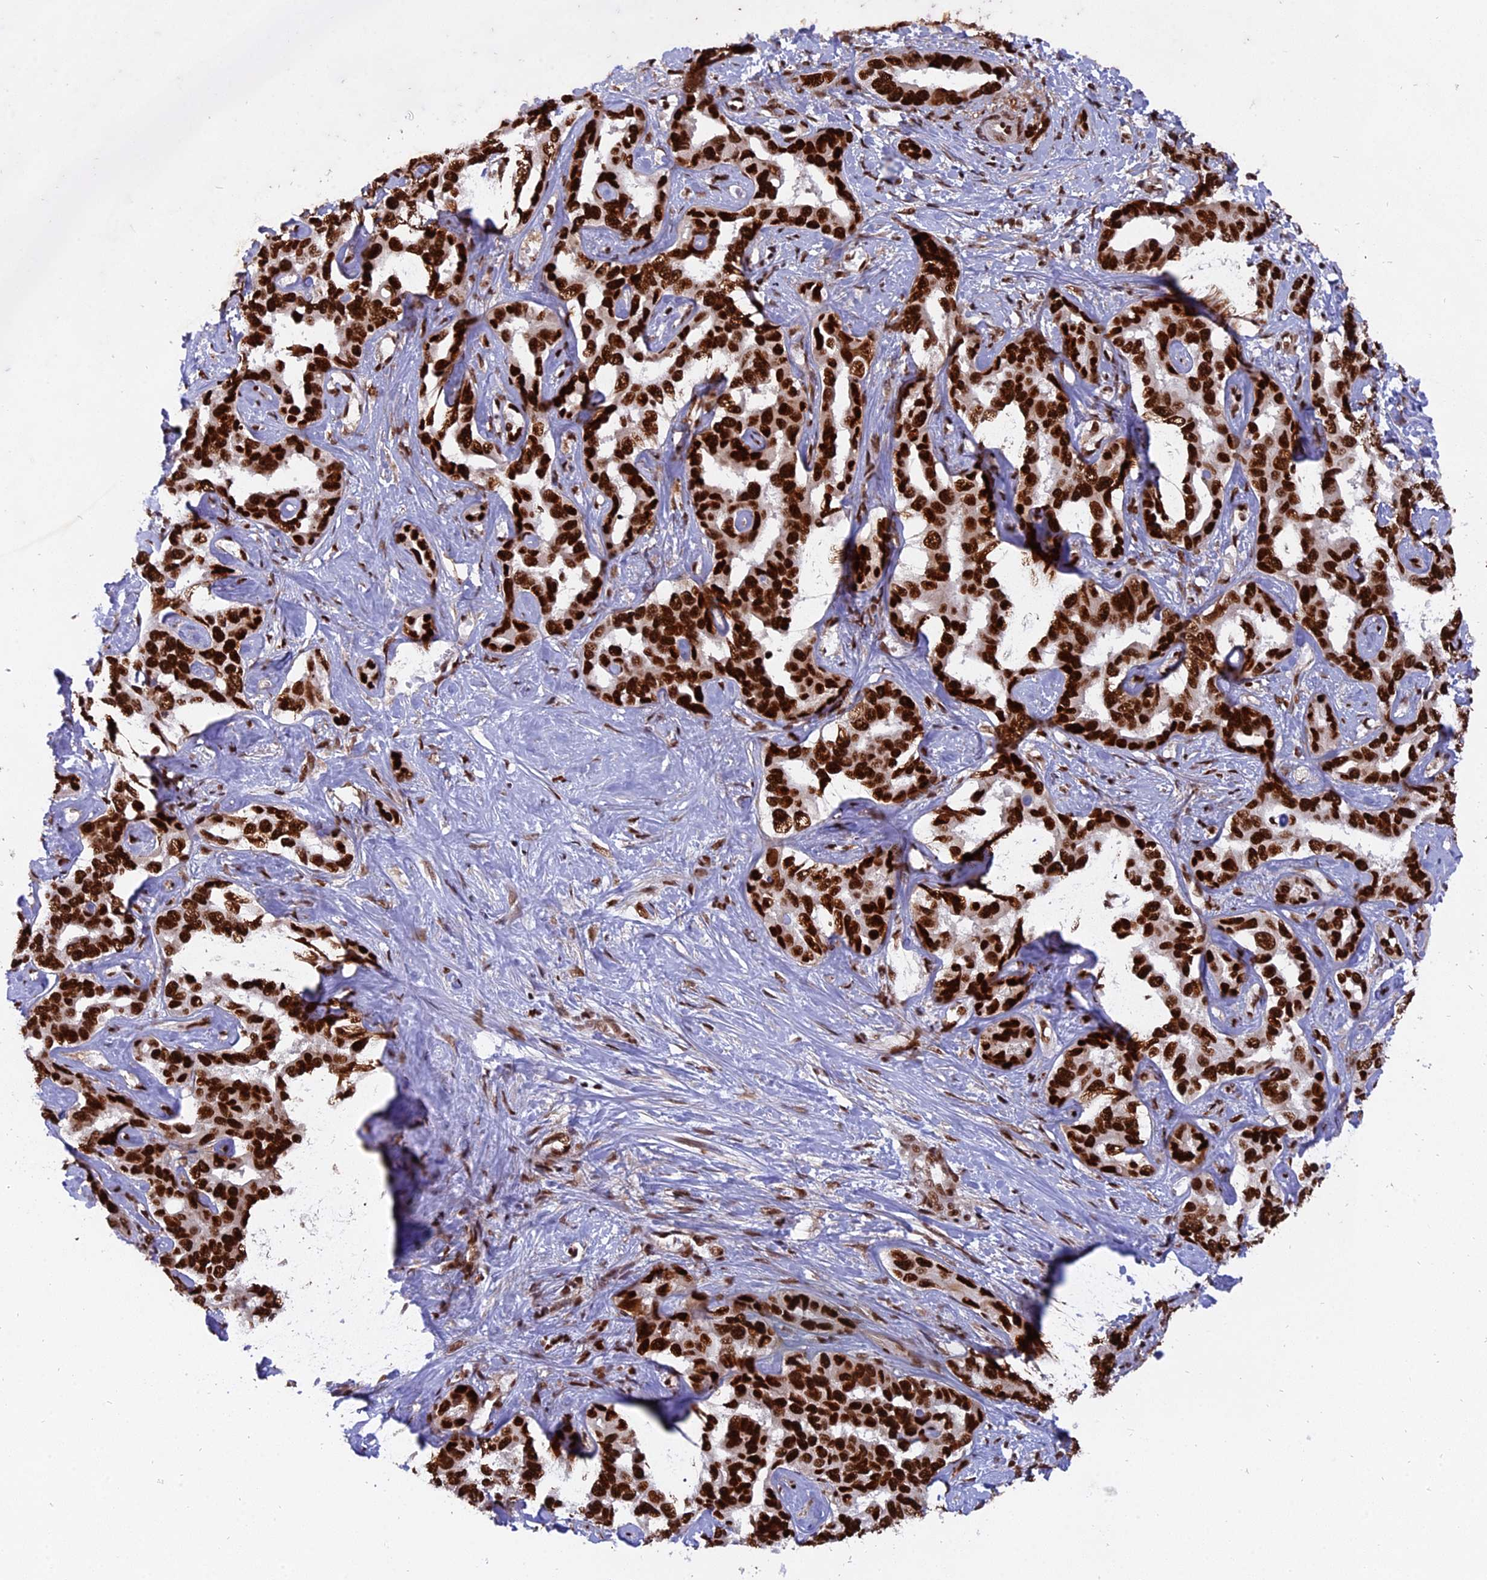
{"staining": {"intensity": "strong", "quantity": ">75%", "location": "nuclear"}, "tissue": "liver cancer", "cell_type": "Tumor cells", "image_type": "cancer", "snomed": [{"axis": "morphology", "description": "Cholangiocarcinoma"}, {"axis": "topography", "description": "Liver"}], "caption": "Protein analysis of cholangiocarcinoma (liver) tissue reveals strong nuclear expression in approximately >75% of tumor cells.", "gene": "RAMAC", "patient": {"sex": "male", "age": 59}}